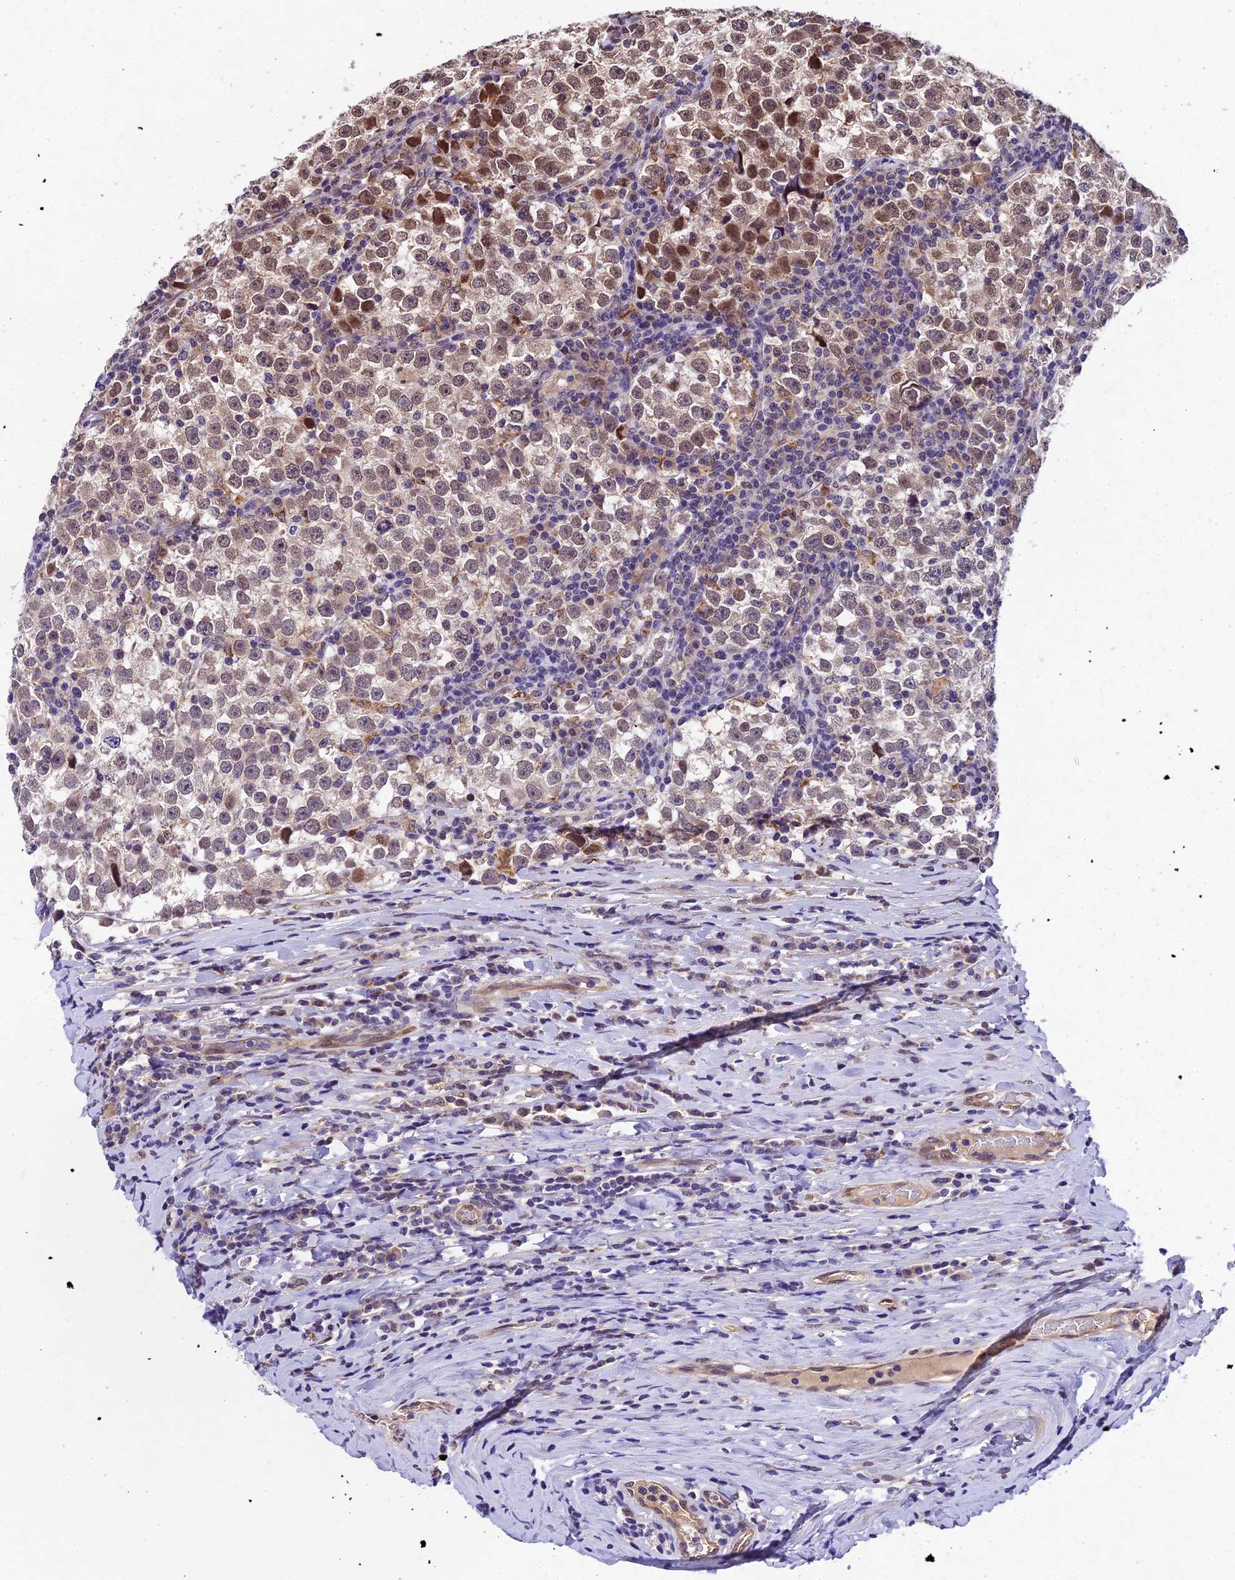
{"staining": {"intensity": "weak", "quantity": ">75%", "location": "nuclear"}, "tissue": "testis cancer", "cell_type": "Tumor cells", "image_type": "cancer", "snomed": [{"axis": "morphology", "description": "Normal tissue, NOS"}, {"axis": "morphology", "description": "Seminoma, NOS"}, {"axis": "topography", "description": "Testis"}], "caption": "Immunohistochemistry (IHC) of human testis cancer displays low levels of weak nuclear expression in approximately >75% of tumor cells.", "gene": "CCSER1", "patient": {"sex": "male", "age": 43}}